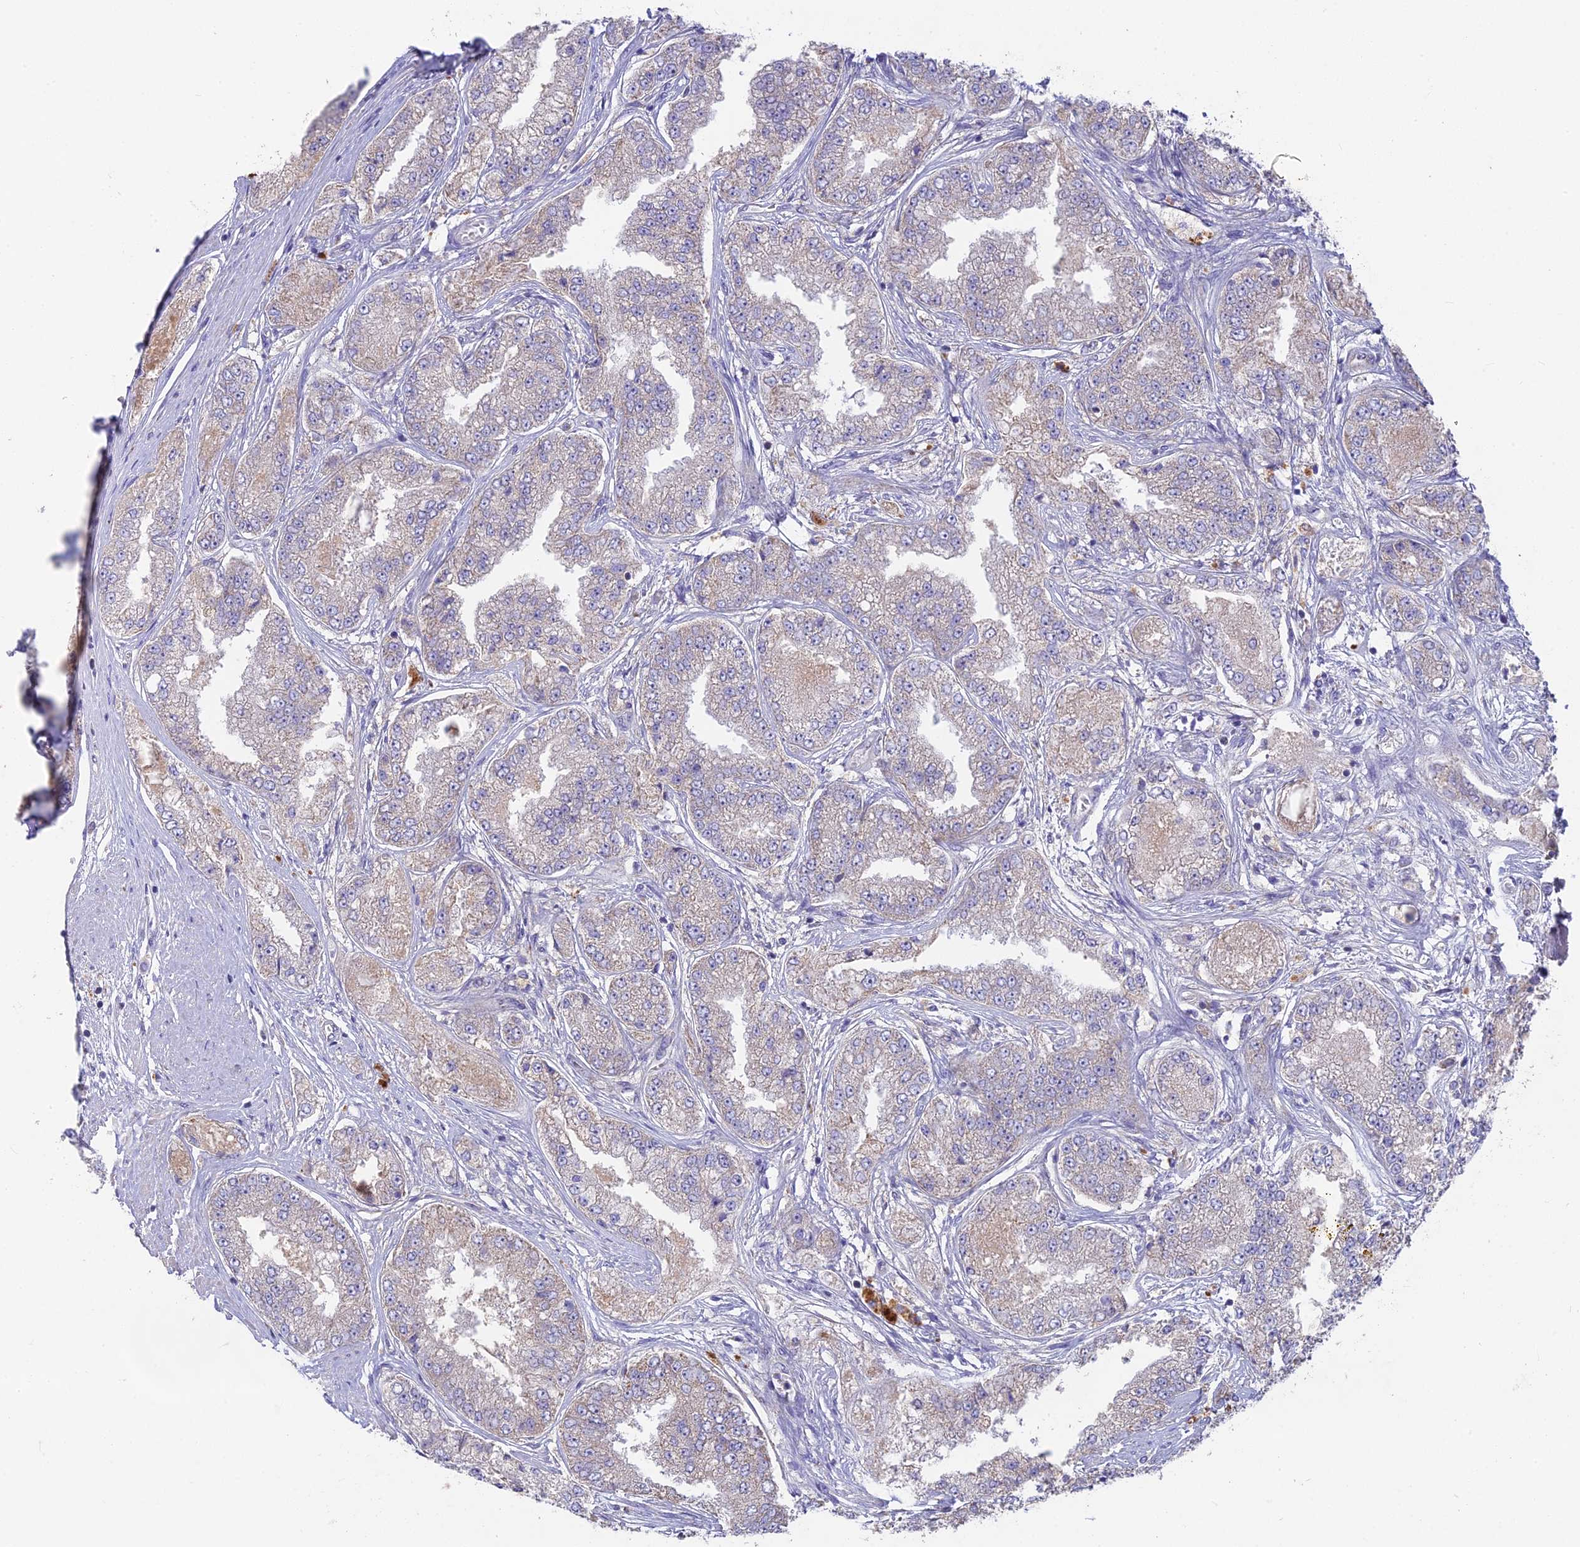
{"staining": {"intensity": "weak", "quantity": "<25%", "location": "cytoplasmic/membranous"}, "tissue": "prostate cancer", "cell_type": "Tumor cells", "image_type": "cancer", "snomed": [{"axis": "morphology", "description": "Adenocarcinoma, High grade"}, {"axis": "topography", "description": "Prostate"}], "caption": "DAB (3,3'-diaminobenzidine) immunohistochemical staining of prostate cancer exhibits no significant positivity in tumor cells. (DAB IHC, high magnification).", "gene": "PZP", "patient": {"sex": "male", "age": 71}}